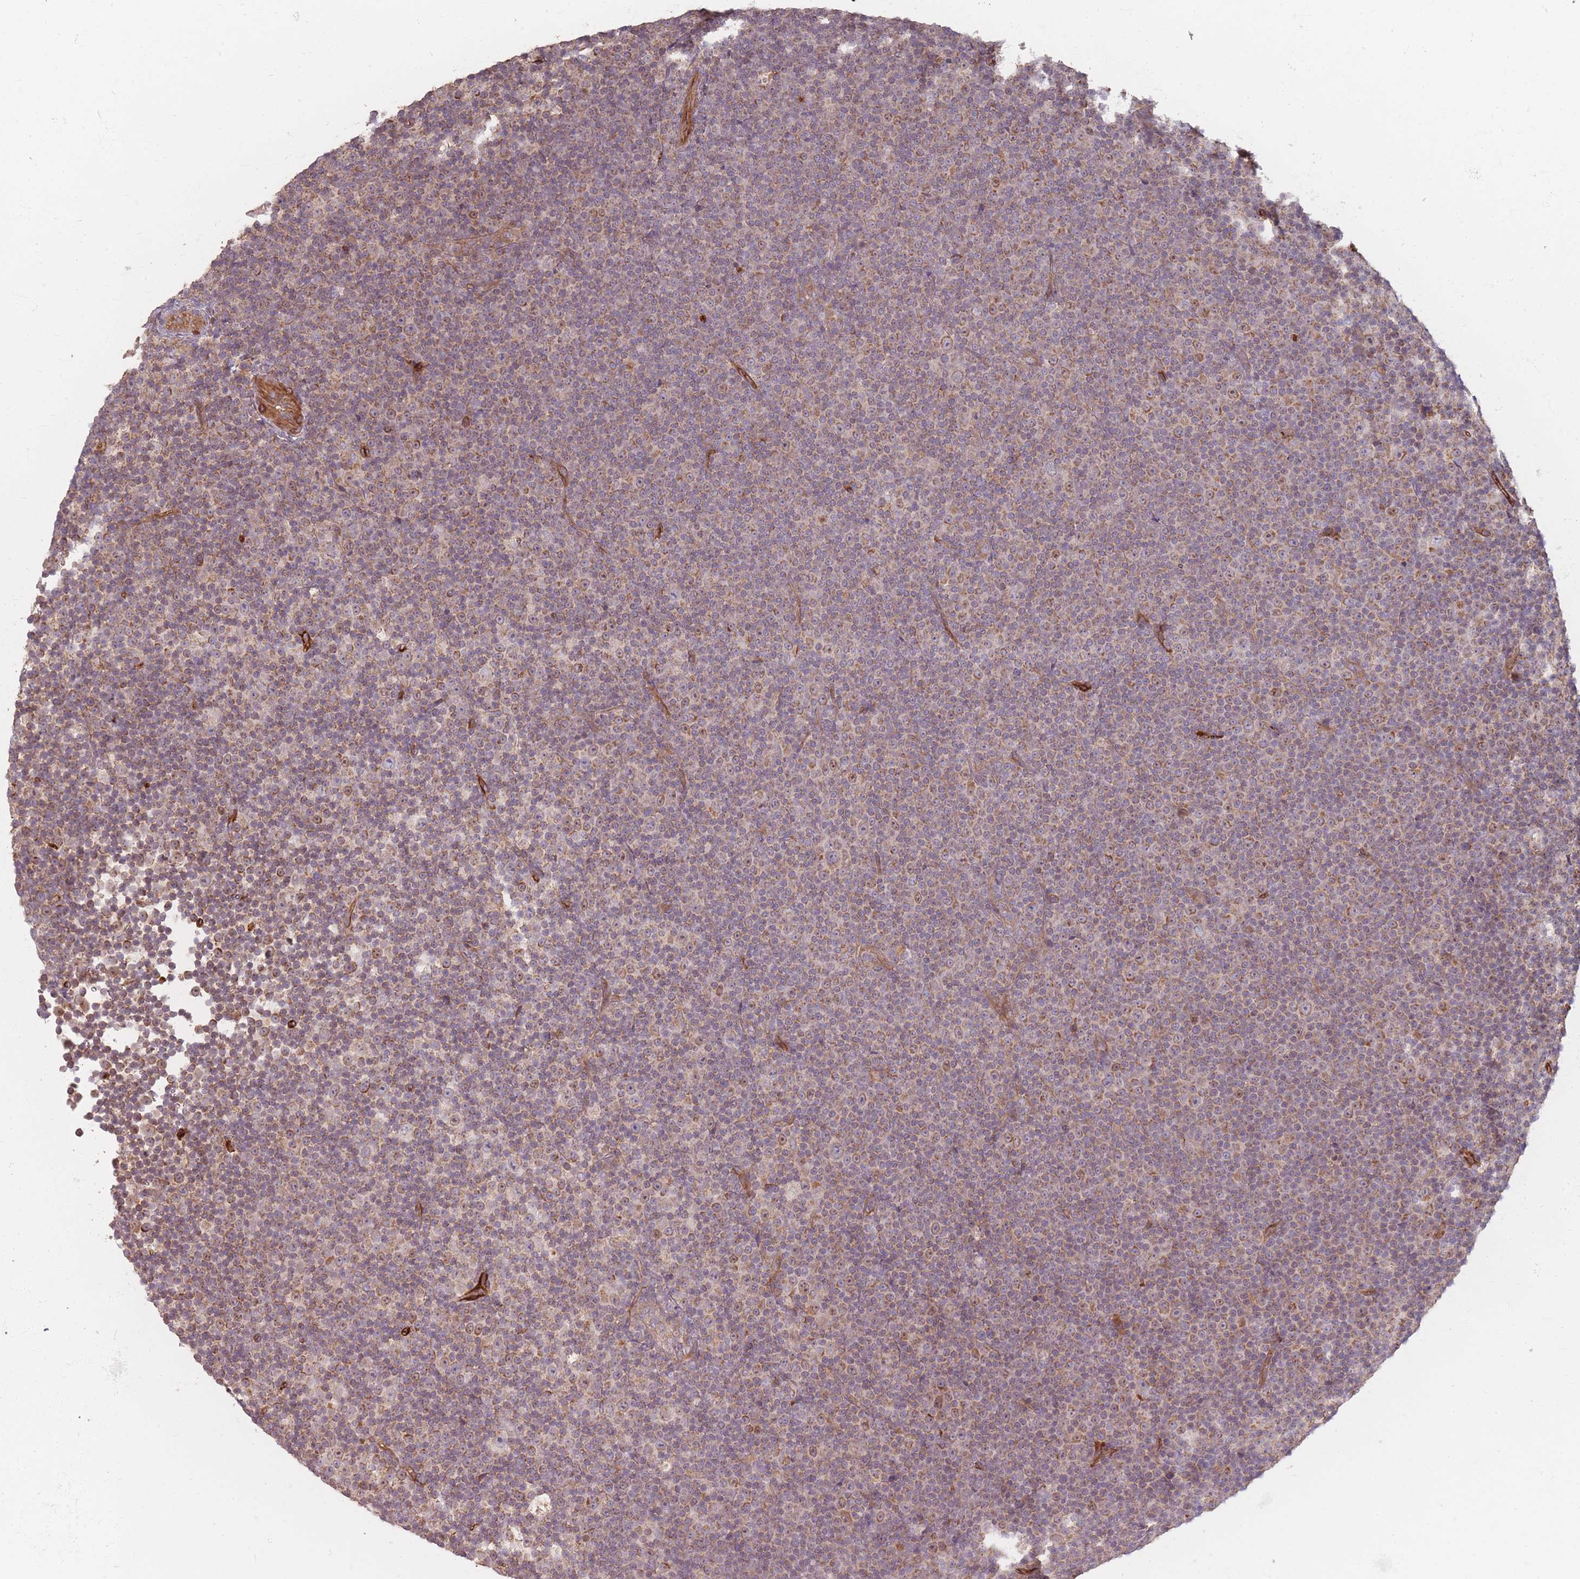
{"staining": {"intensity": "weak", "quantity": "25%-75%", "location": "cytoplasmic/membranous"}, "tissue": "lymphoma", "cell_type": "Tumor cells", "image_type": "cancer", "snomed": [{"axis": "morphology", "description": "Malignant lymphoma, non-Hodgkin's type, Low grade"}, {"axis": "topography", "description": "Lymph node"}], "caption": "A micrograph of human low-grade malignant lymphoma, non-Hodgkin's type stained for a protein exhibits weak cytoplasmic/membranous brown staining in tumor cells. Nuclei are stained in blue.", "gene": "MRPS6", "patient": {"sex": "female", "age": 67}}